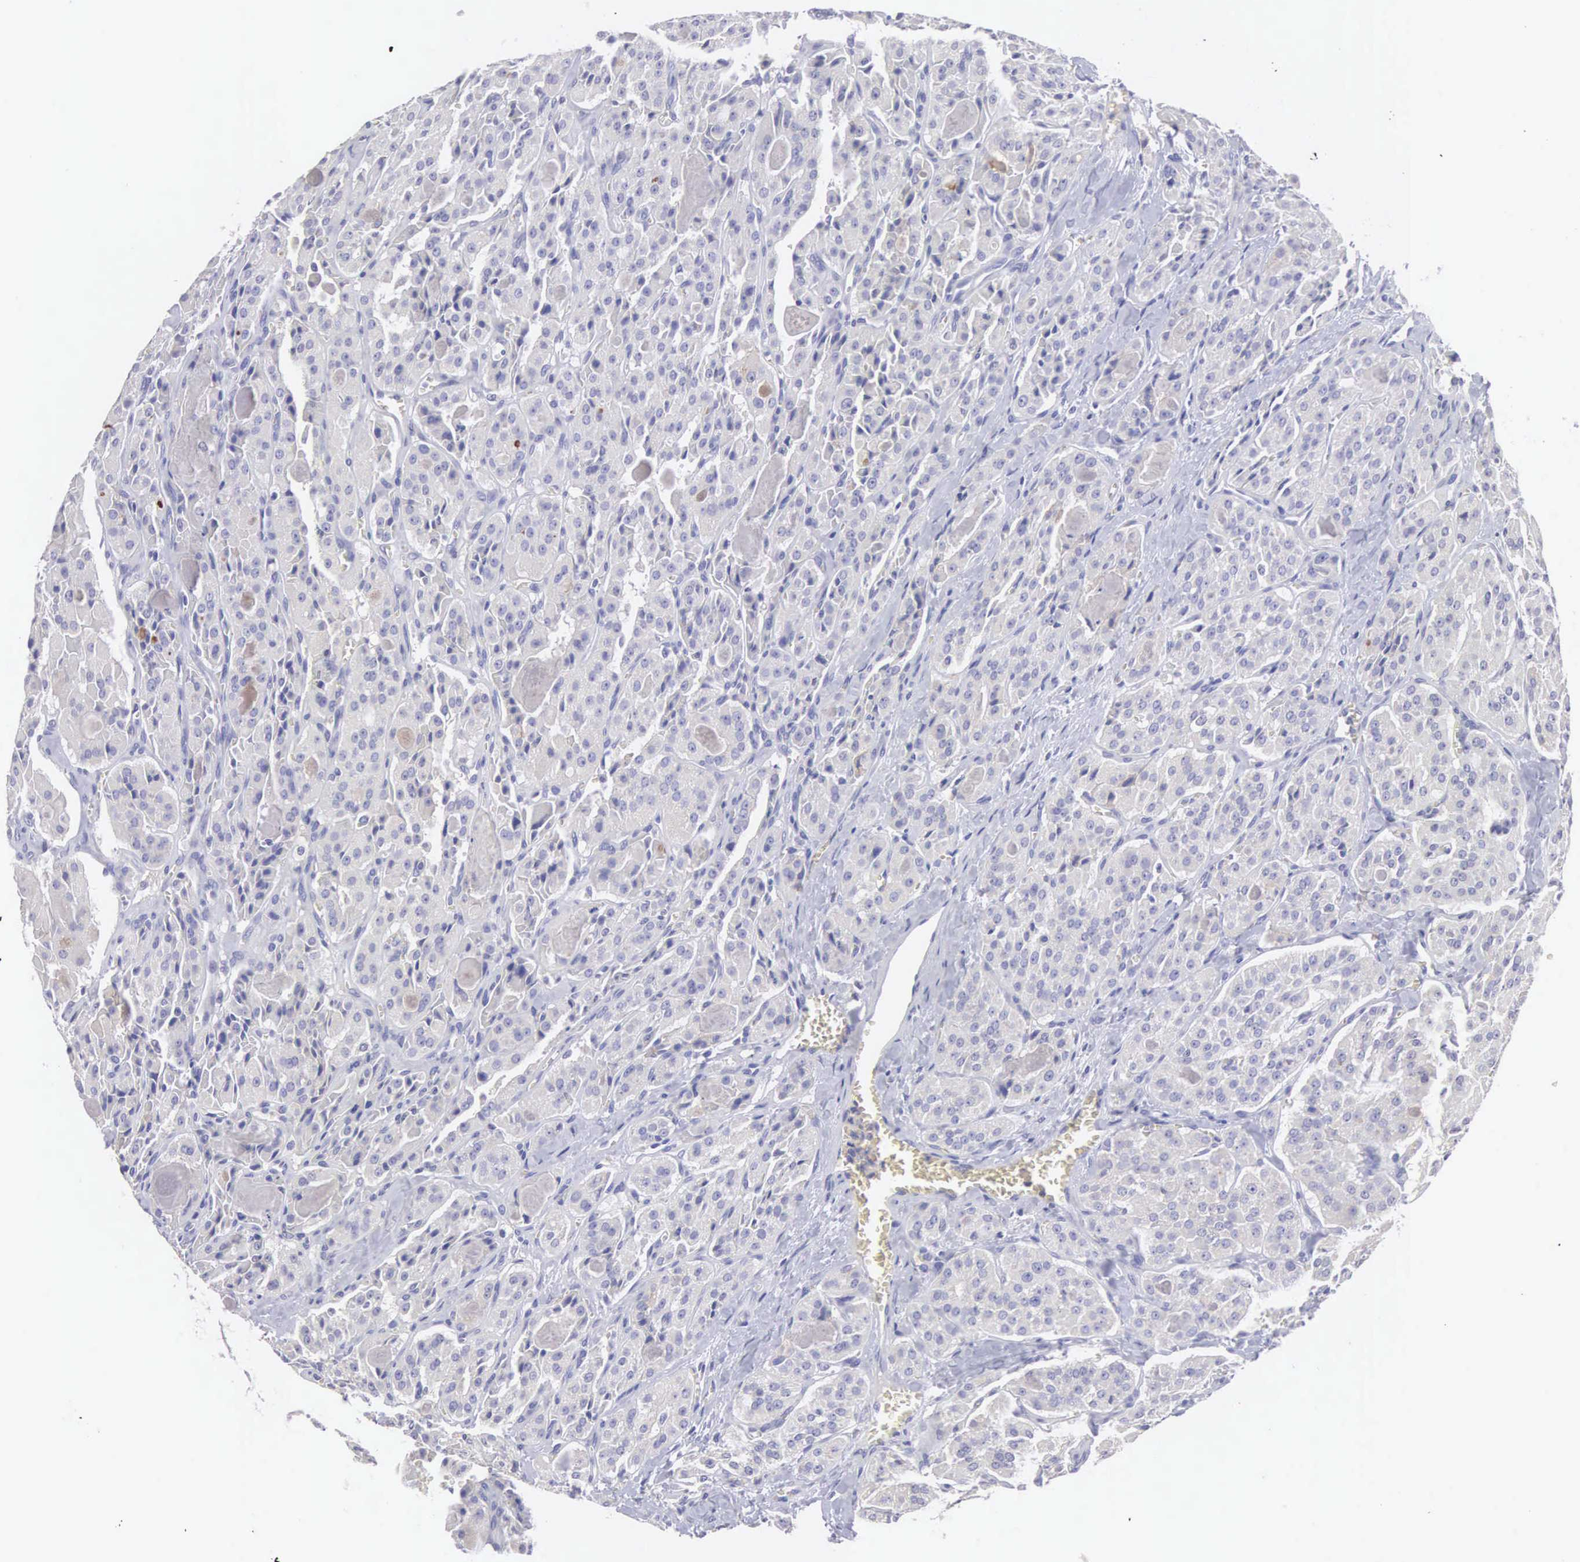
{"staining": {"intensity": "negative", "quantity": "none", "location": "none"}, "tissue": "thyroid cancer", "cell_type": "Tumor cells", "image_type": "cancer", "snomed": [{"axis": "morphology", "description": "Carcinoma, NOS"}, {"axis": "topography", "description": "Thyroid gland"}], "caption": "DAB immunohistochemical staining of human thyroid carcinoma demonstrates no significant positivity in tumor cells.", "gene": "SLITRK4", "patient": {"sex": "male", "age": 76}}